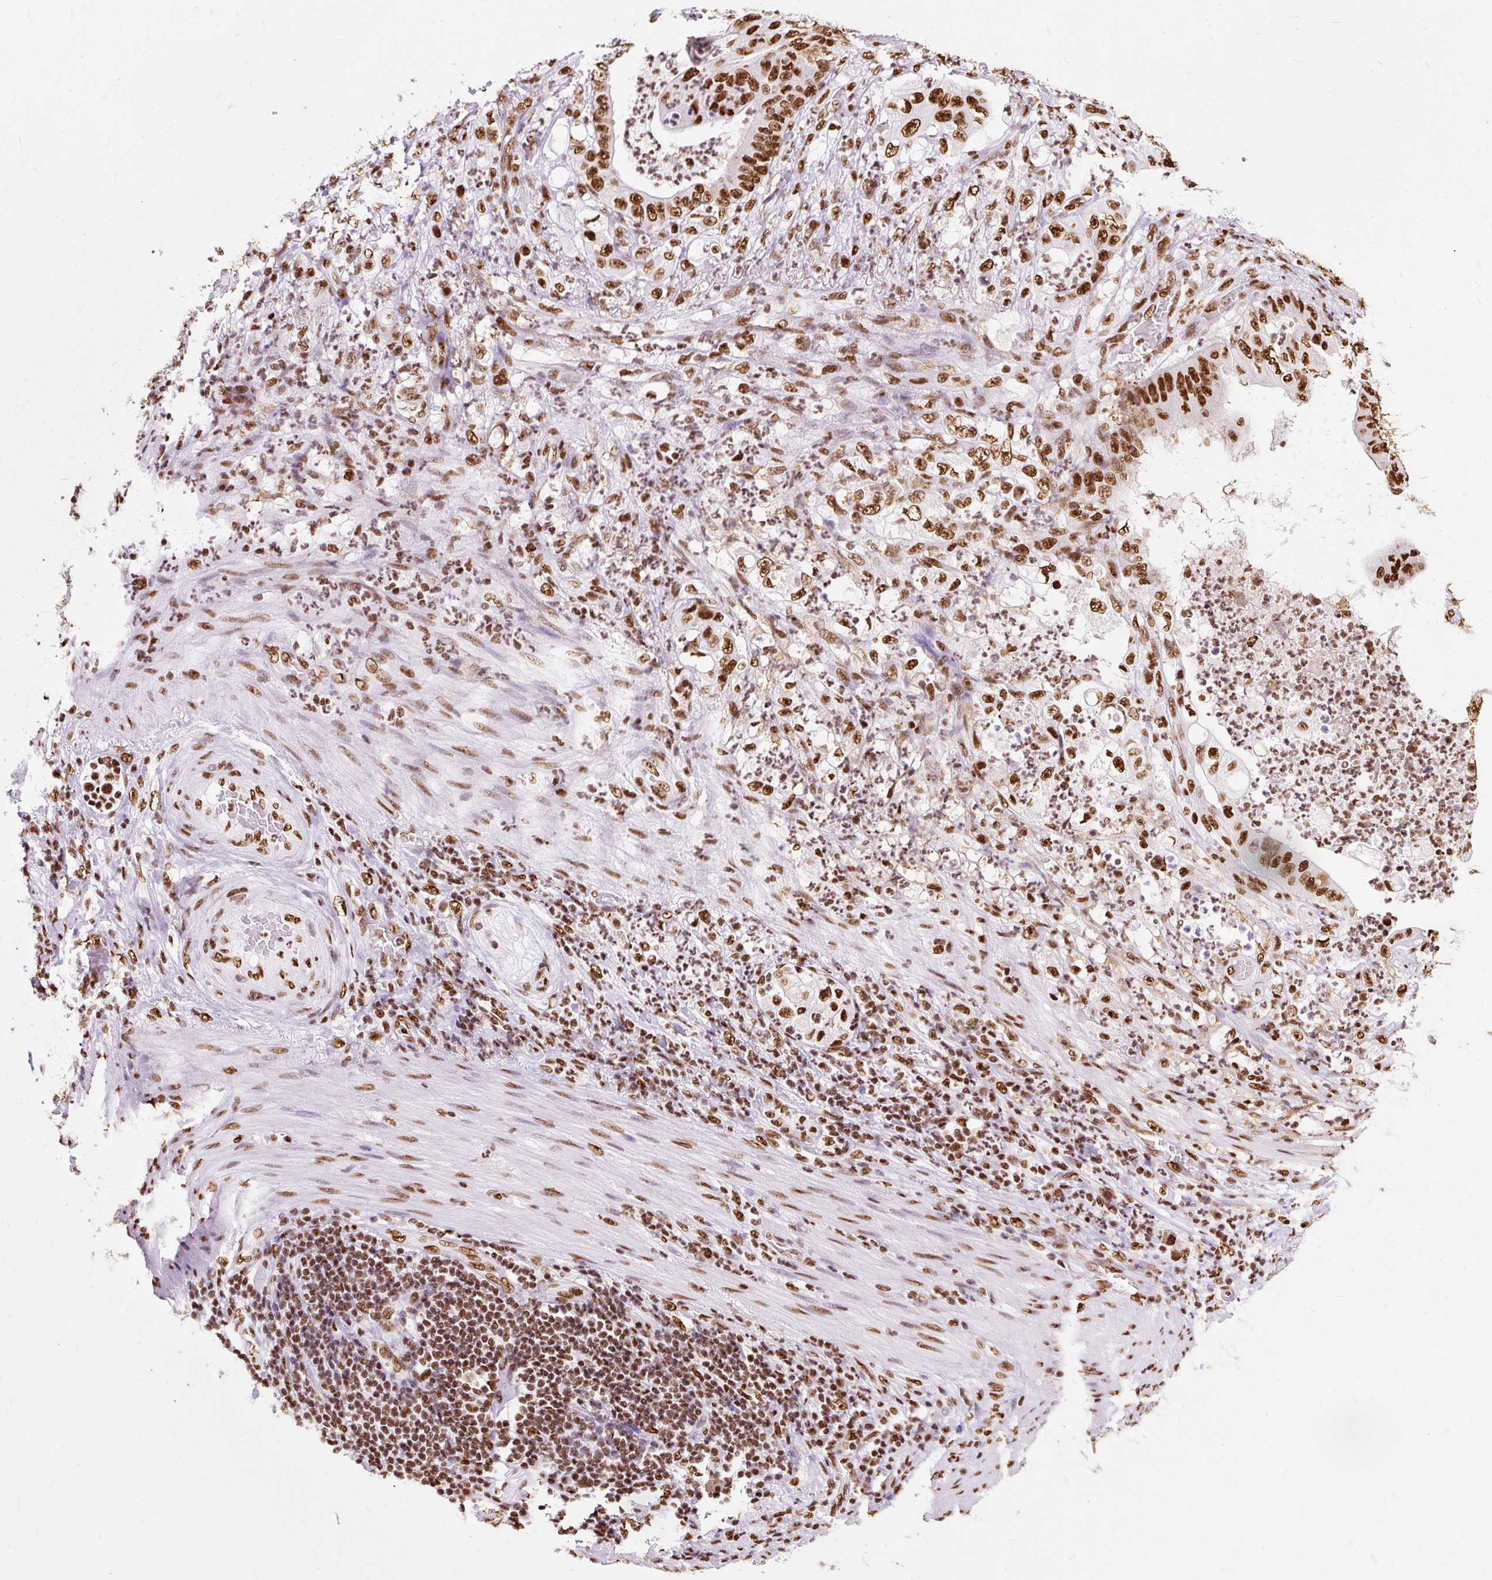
{"staining": {"intensity": "strong", "quantity": ">75%", "location": "nuclear"}, "tissue": "stomach cancer", "cell_type": "Tumor cells", "image_type": "cancer", "snomed": [{"axis": "morphology", "description": "Adenocarcinoma, NOS"}, {"axis": "topography", "description": "Stomach"}], "caption": "This is an image of immunohistochemistry staining of stomach cancer (adenocarcinoma), which shows strong expression in the nuclear of tumor cells.", "gene": "XRCC6", "patient": {"sex": "female", "age": 73}}